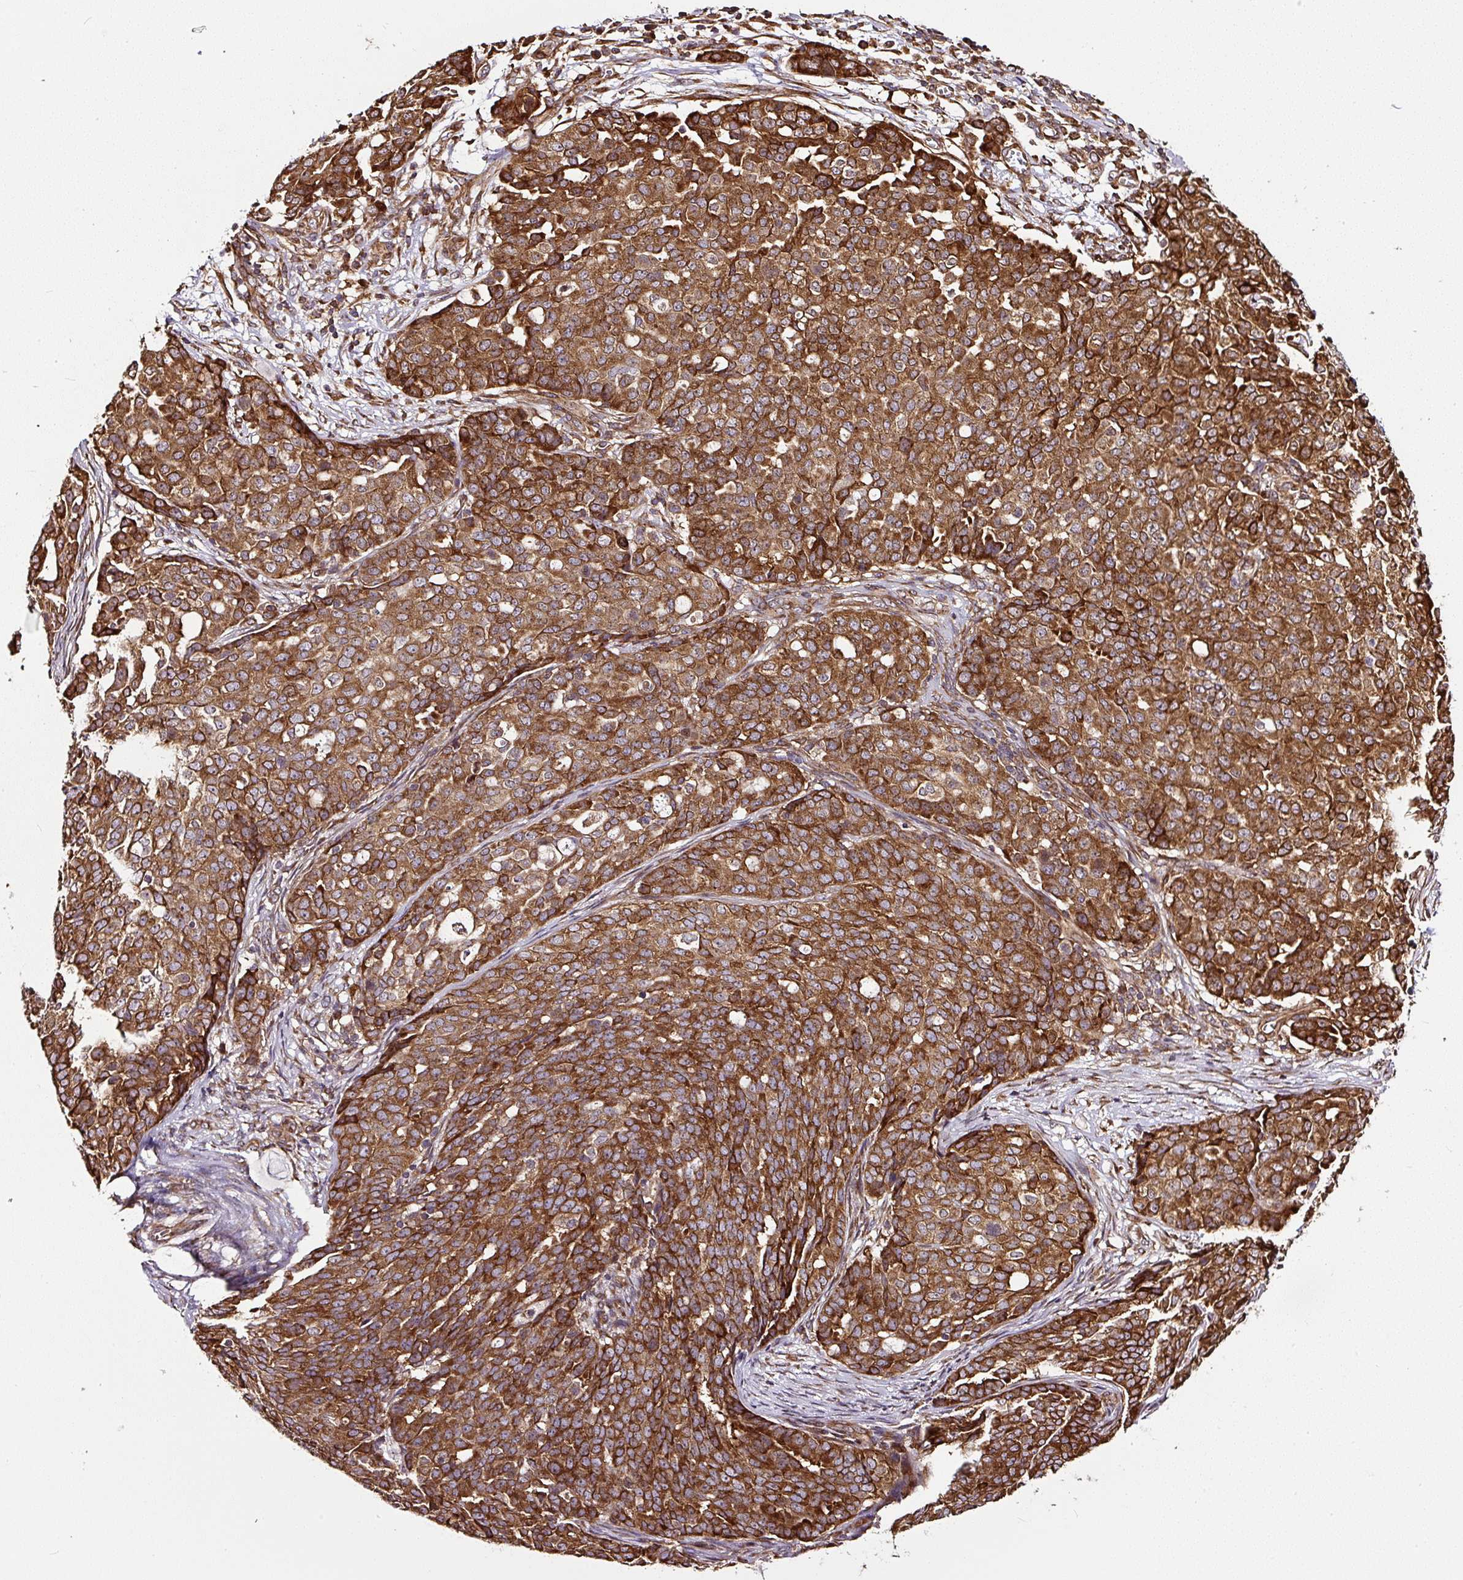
{"staining": {"intensity": "strong", "quantity": ">75%", "location": "cytoplasmic/membranous"}, "tissue": "ovarian cancer", "cell_type": "Tumor cells", "image_type": "cancer", "snomed": [{"axis": "morphology", "description": "Cystadenocarcinoma, serous, NOS"}, {"axis": "topography", "description": "Soft tissue"}, {"axis": "topography", "description": "Ovary"}], "caption": "Ovarian cancer stained with immunohistochemistry reveals strong cytoplasmic/membranous staining in approximately >75% of tumor cells.", "gene": "KDM4E", "patient": {"sex": "female", "age": 57}}